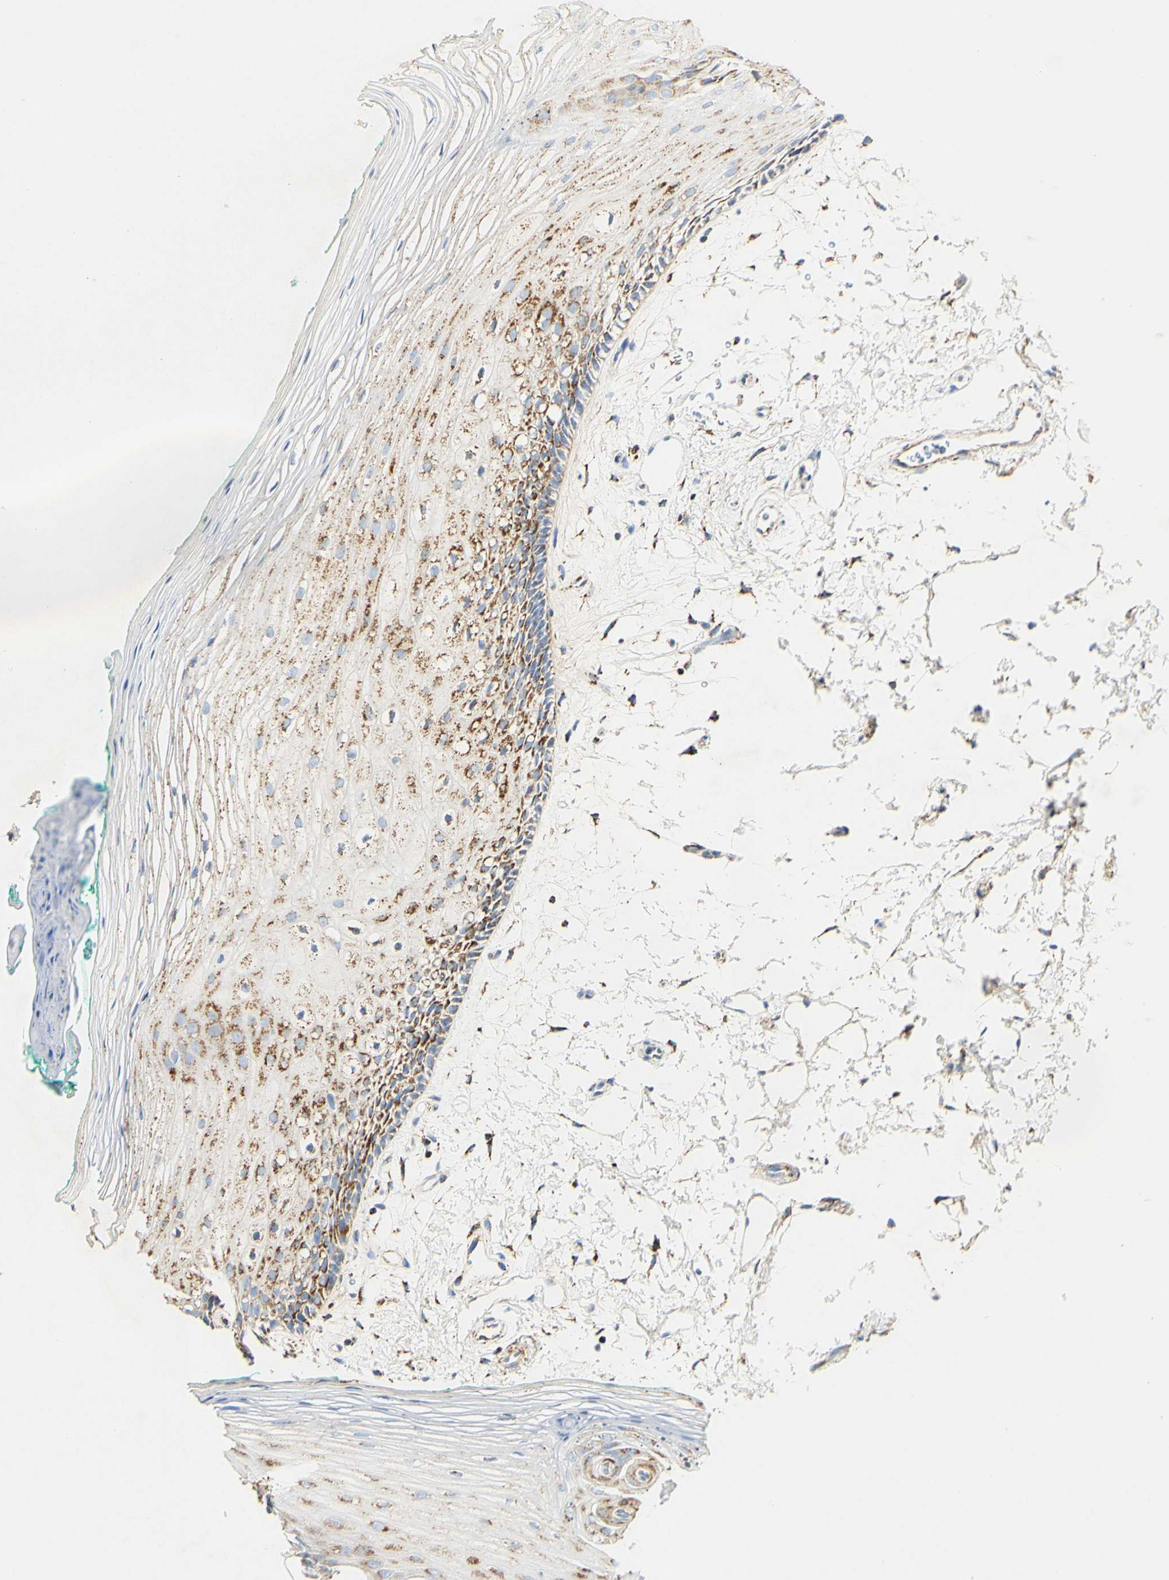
{"staining": {"intensity": "moderate", "quantity": "<25%", "location": "cytoplasmic/membranous"}, "tissue": "oral mucosa", "cell_type": "Squamous epithelial cells", "image_type": "normal", "snomed": [{"axis": "morphology", "description": "Normal tissue, NOS"}, {"axis": "topography", "description": "Skeletal muscle"}, {"axis": "topography", "description": "Oral tissue"}, {"axis": "topography", "description": "Peripheral nerve tissue"}], "caption": "Squamous epithelial cells reveal low levels of moderate cytoplasmic/membranous positivity in about <25% of cells in unremarkable human oral mucosa.", "gene": "OXCT1", "patient": {"sex": "female", "age": 84}}